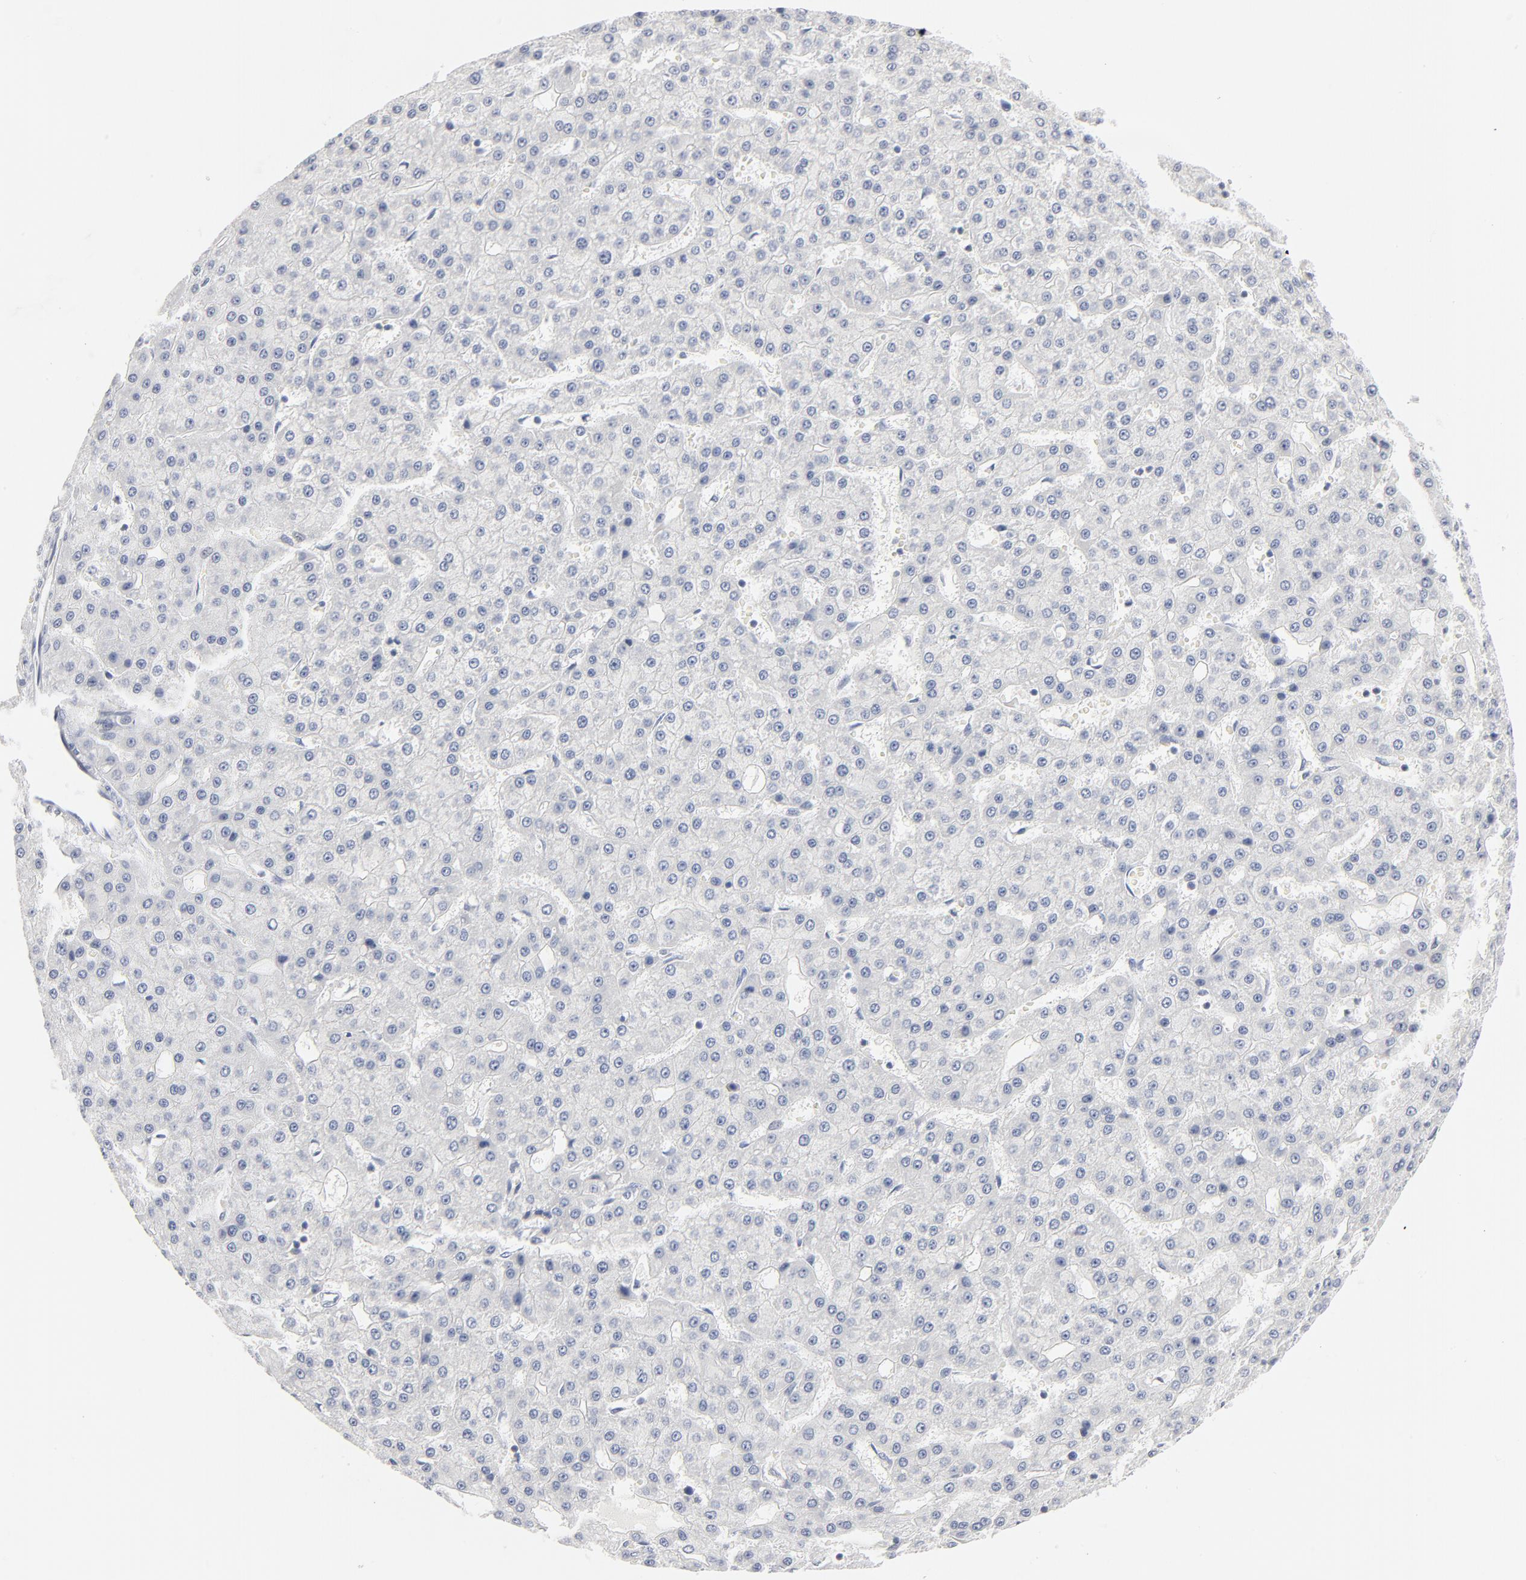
{"staining": {"intensity": "negative", "quantity": "none", "location": "none"}, "tissue": "liver cancer", "cell_type": "Tumor cells", "image_type": "cancer", "snomed": [{"axis": "morphology", "description": "Carcinoma, Hepatocellular, NOS"}, {"axis": "topography", "description": "Liver"}], "caption": "Liver cancer was stained to show a protein in brown. There is no significant positivity in tumor cells.", "gene": "PTK2B", "patient": {"sex": "male", "age": 47}}